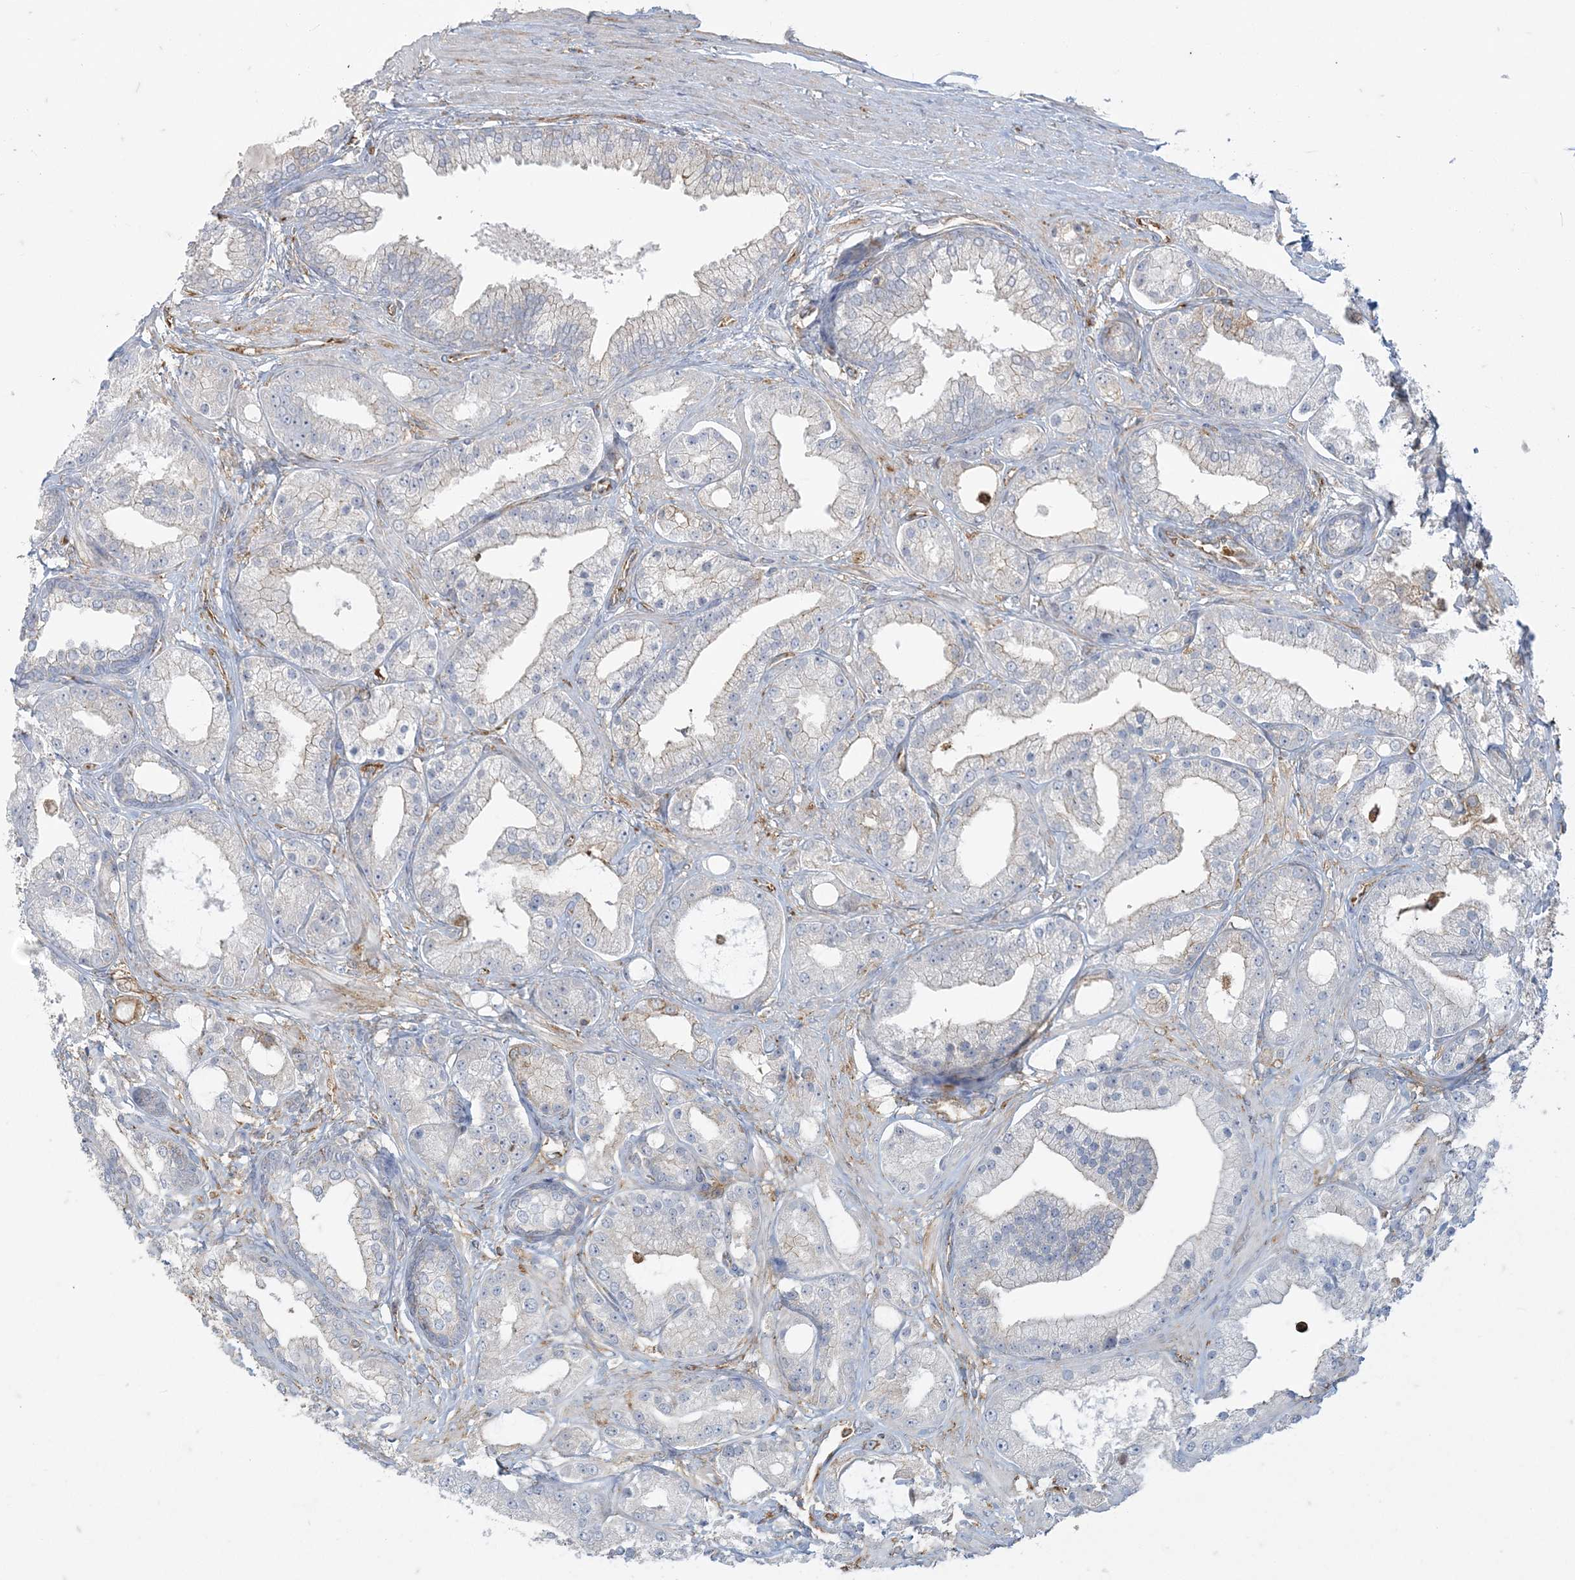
{"staining": {"intensity": "weak", "quantity": "<25%", "location": "cytoplasmic/membranous"}, "tissue": "prostate cancer", "cell_type": "Tumor cells", "image_type": "cancer", "snomed": [{"axis": "morphology", "description": "Adenocarcinoma, Low grade"}, {"axis": "topography", "description": "Prostate"}], "caption": "This is an immunohistochemistry (IHC) photomicrograph of human low-grade adenocarcinoma (prostate). There is no positivity in tumor cells.", "gene": "DERL3", "patient": {"sex": "male", "age": 67}}